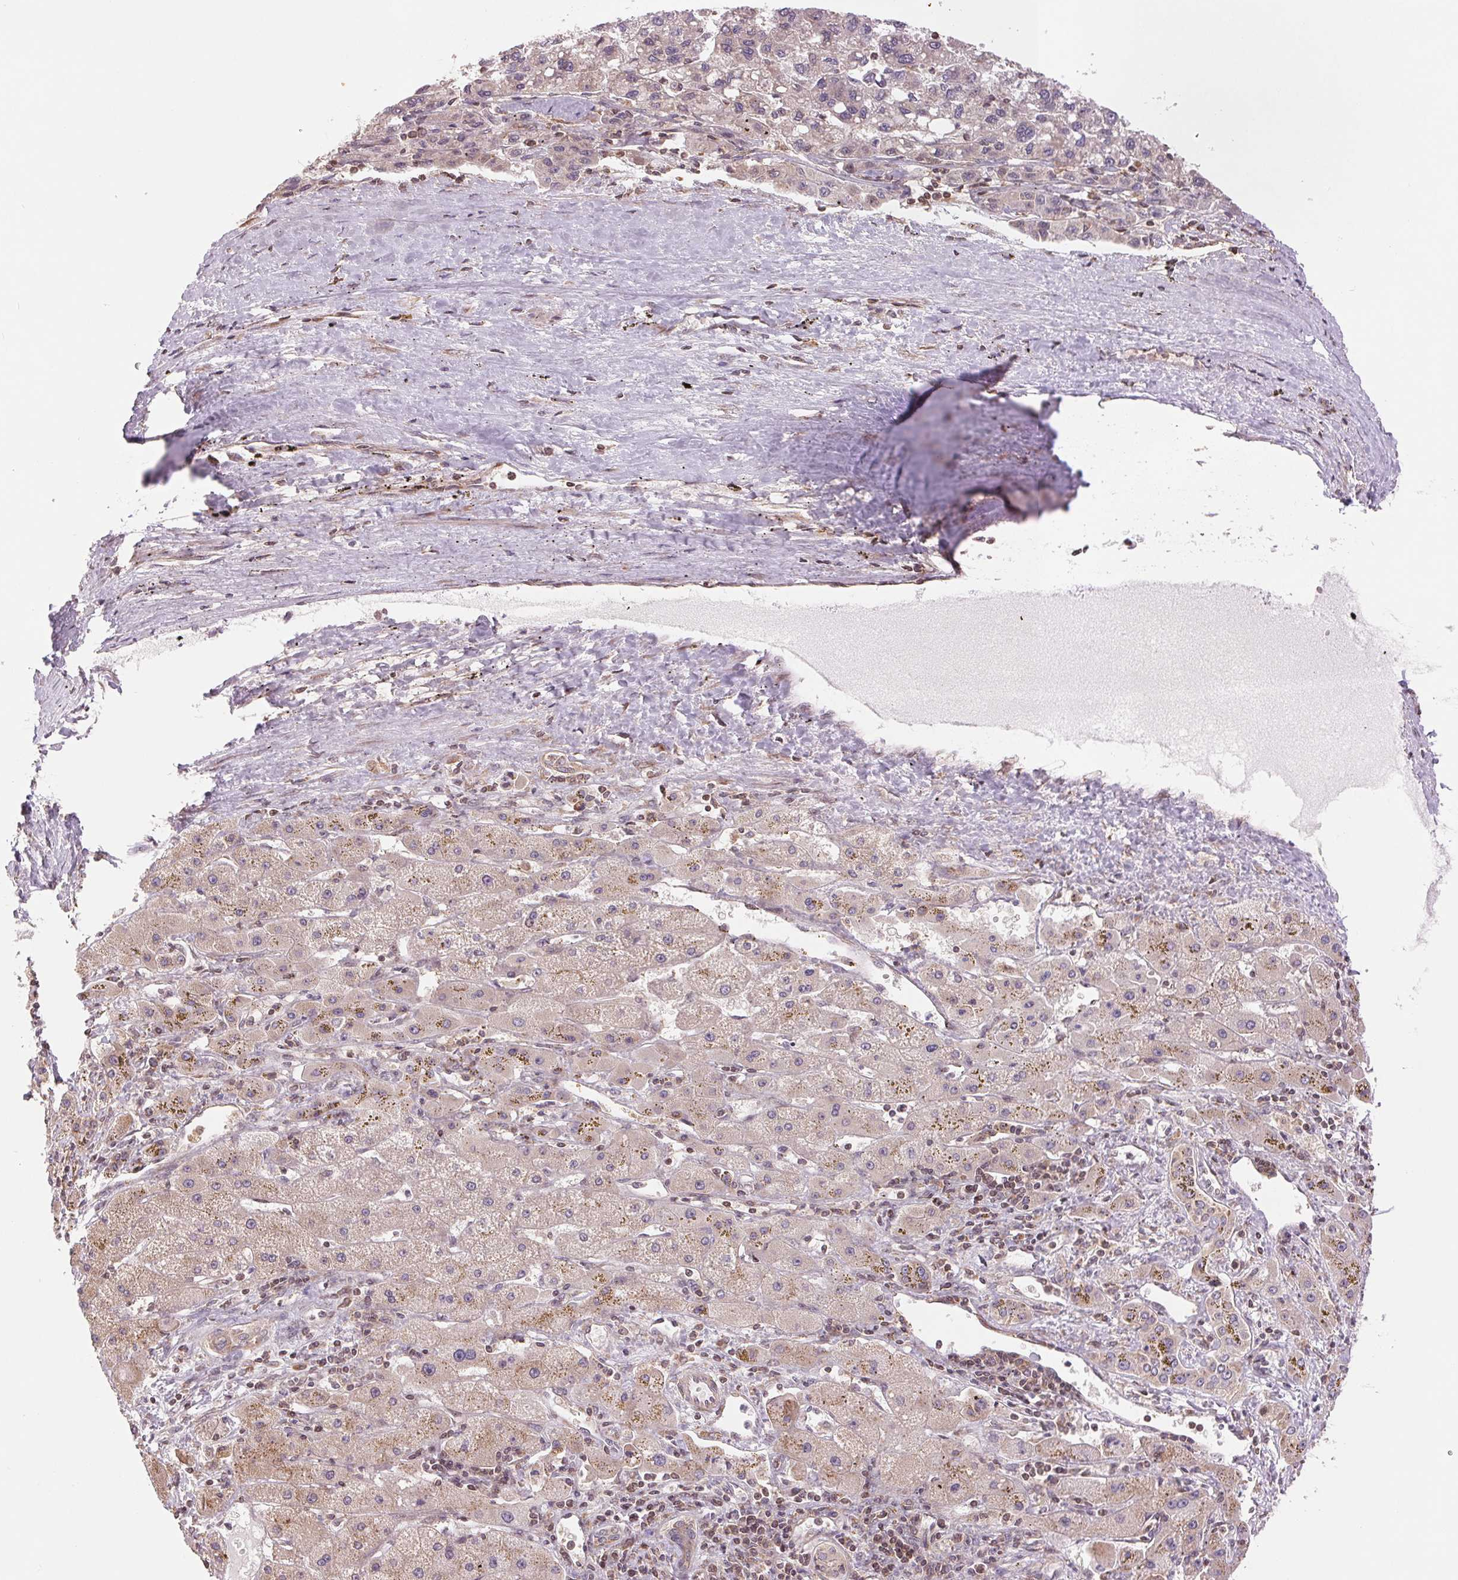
{"staining": {"intensity": "negative", "quantity": "none", "location": "none"}, "tissue": "liver cancer", "cell_type": "Tumor cells", "image_type": "cancer", "snomed": [{"axis": "morphology", "description": "Carcinoma, Hepatocellular, NOS"}, {"axis": "topography", "description": "Liver"}], "caption": "Tumor cells show no significant staining in liver cancer.", "gene": "BTF3L4", "patient": {"sex": "female", "age": 82}}